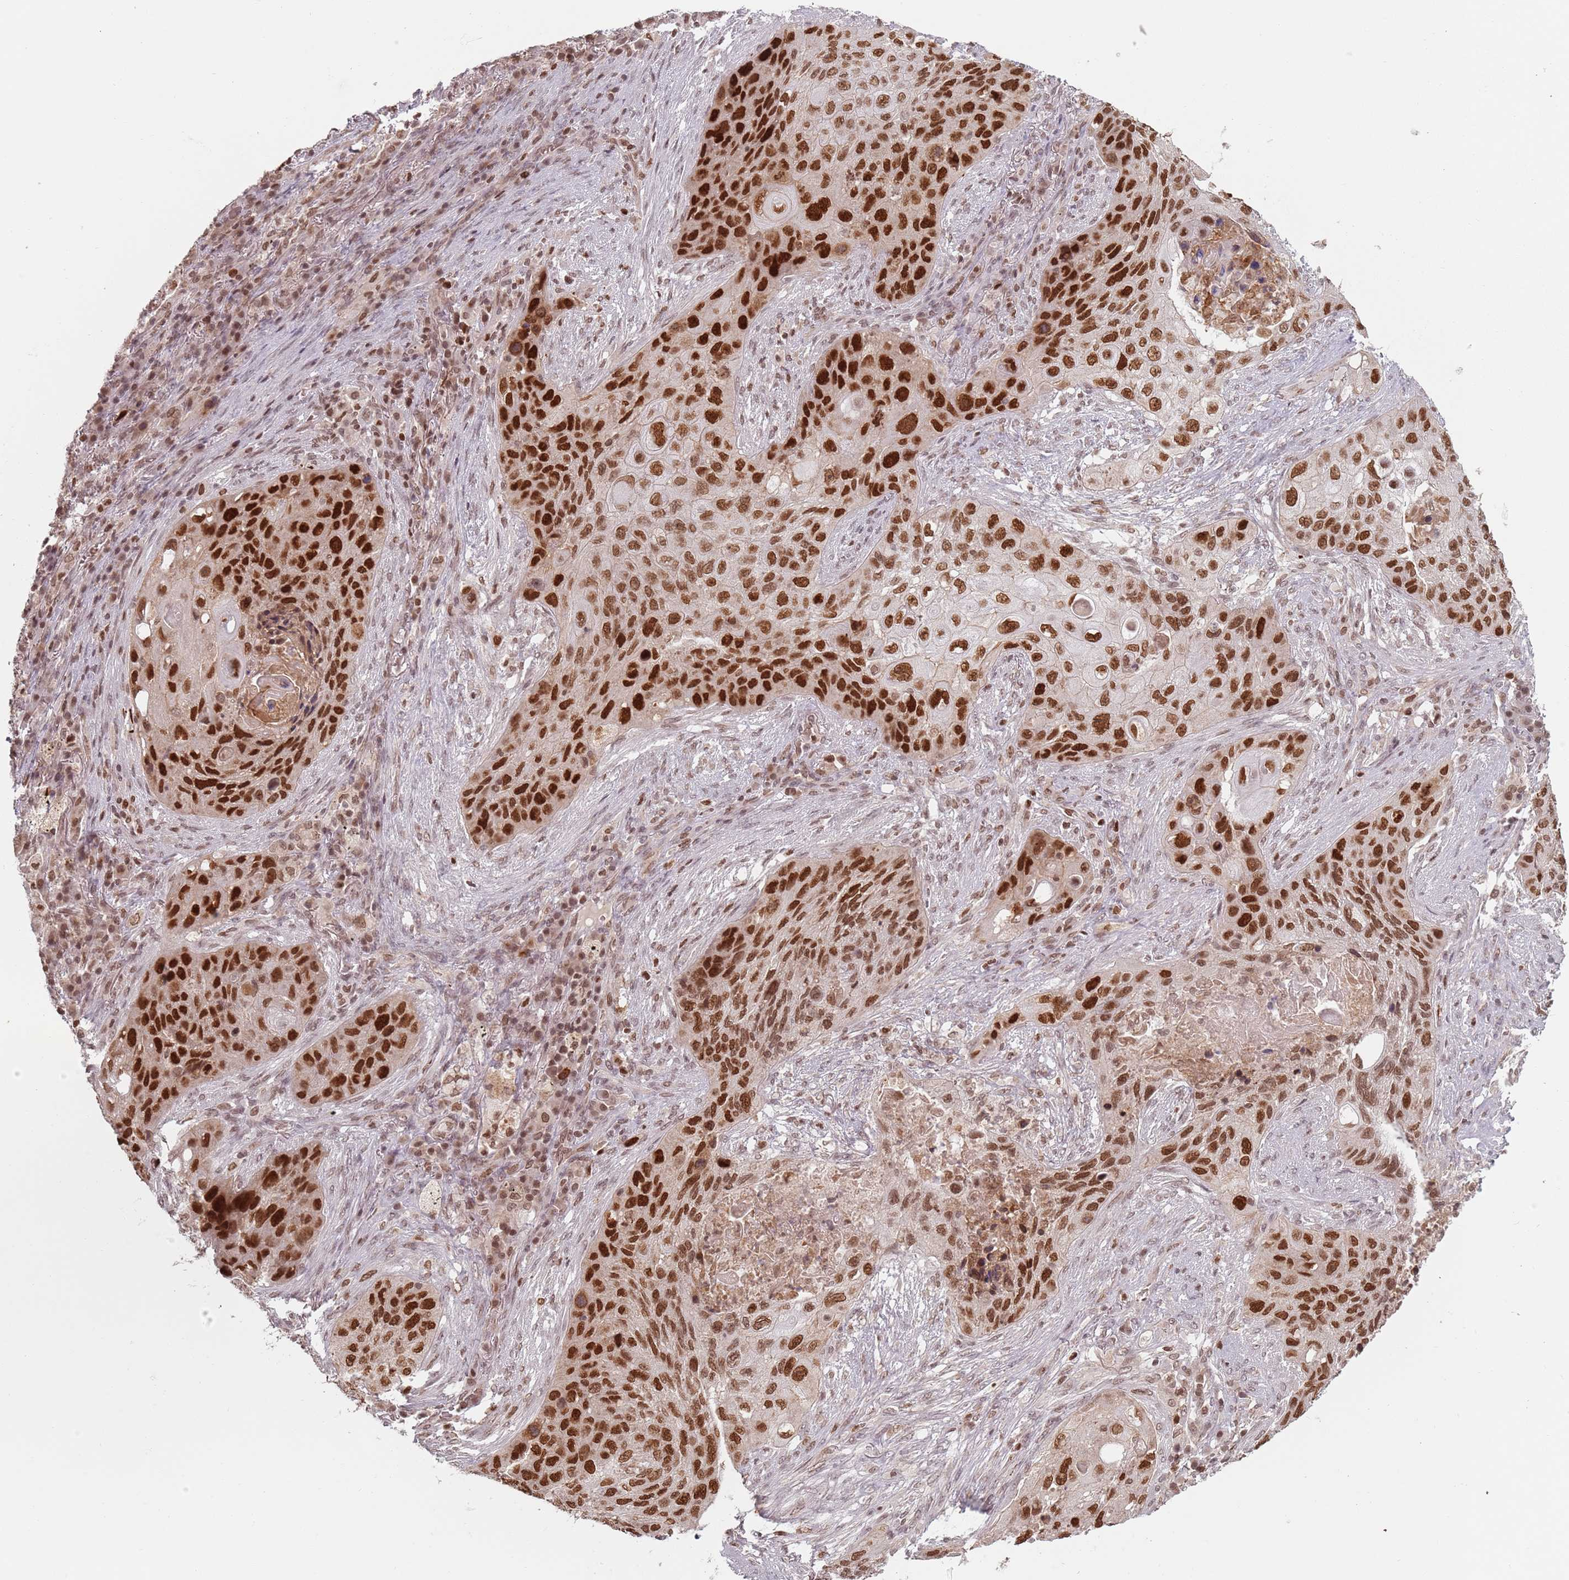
{"staining": {"intensity": "strong", "quantity": ">75%", "location": "cytoplasmic/membranous,nuclear"}, "tissue": "lung cancer", "cell_type": "Tumor cells", "image_type": "cancer", "snomed": [{"axis": "morphology", "description": "Squamous cell carcinoma, NOS"}, {"axis": "topography", "description": "Lung"}], "caption": "Immunohistochemical staining of human lung squamous cell carcinoma demonstrates high levels of strong cytoplasmic/membranous and nuclear staining in about >75% of tumor cells.", "gene": "NUP50", "patient": {"sex": "female", "age": 63}}